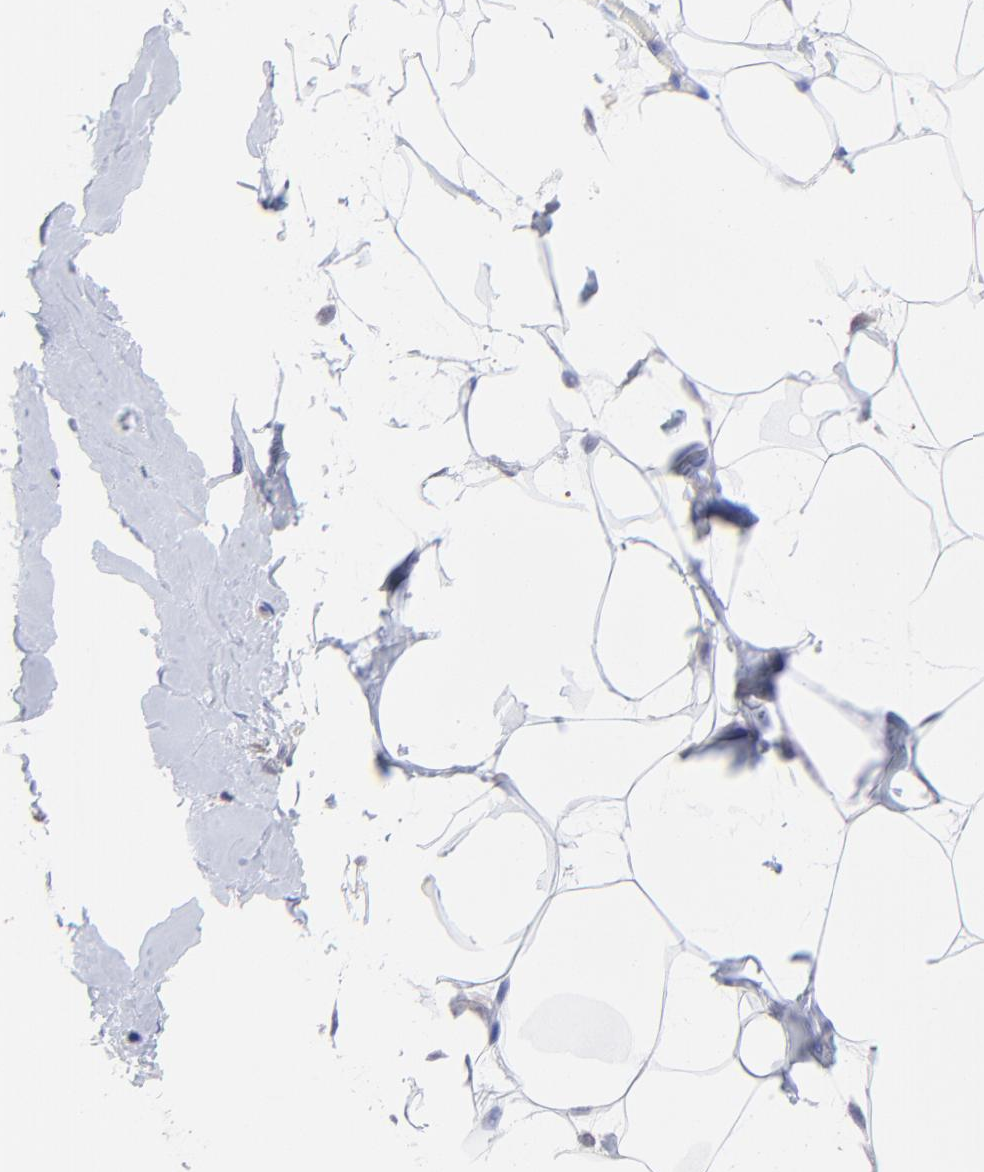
{"staining": {"intensity": "negative", "quantity": "none", "location": "none"}, "tissue": "breast", "cell_type": "Adipocytes", "image_type": "normal", "snomed": [{"axis": "morphology", "description": "Normal tissue, NOS"}, {"axis": "topography", "description": "Breast"}, {"axis": "topography", "description": "Adipose tissue"}], "caption": "Unremarkable breast was stained to show a protein in brown. There is no significant expression in adipocytes. (DAB (3,3'-diaminobenzidine) immunohistochemistry (IHC) visualized using brightfield microscopy, high magnification).", "gene": "HYAL1", "patient": {"sex": "female", "age": 25}}